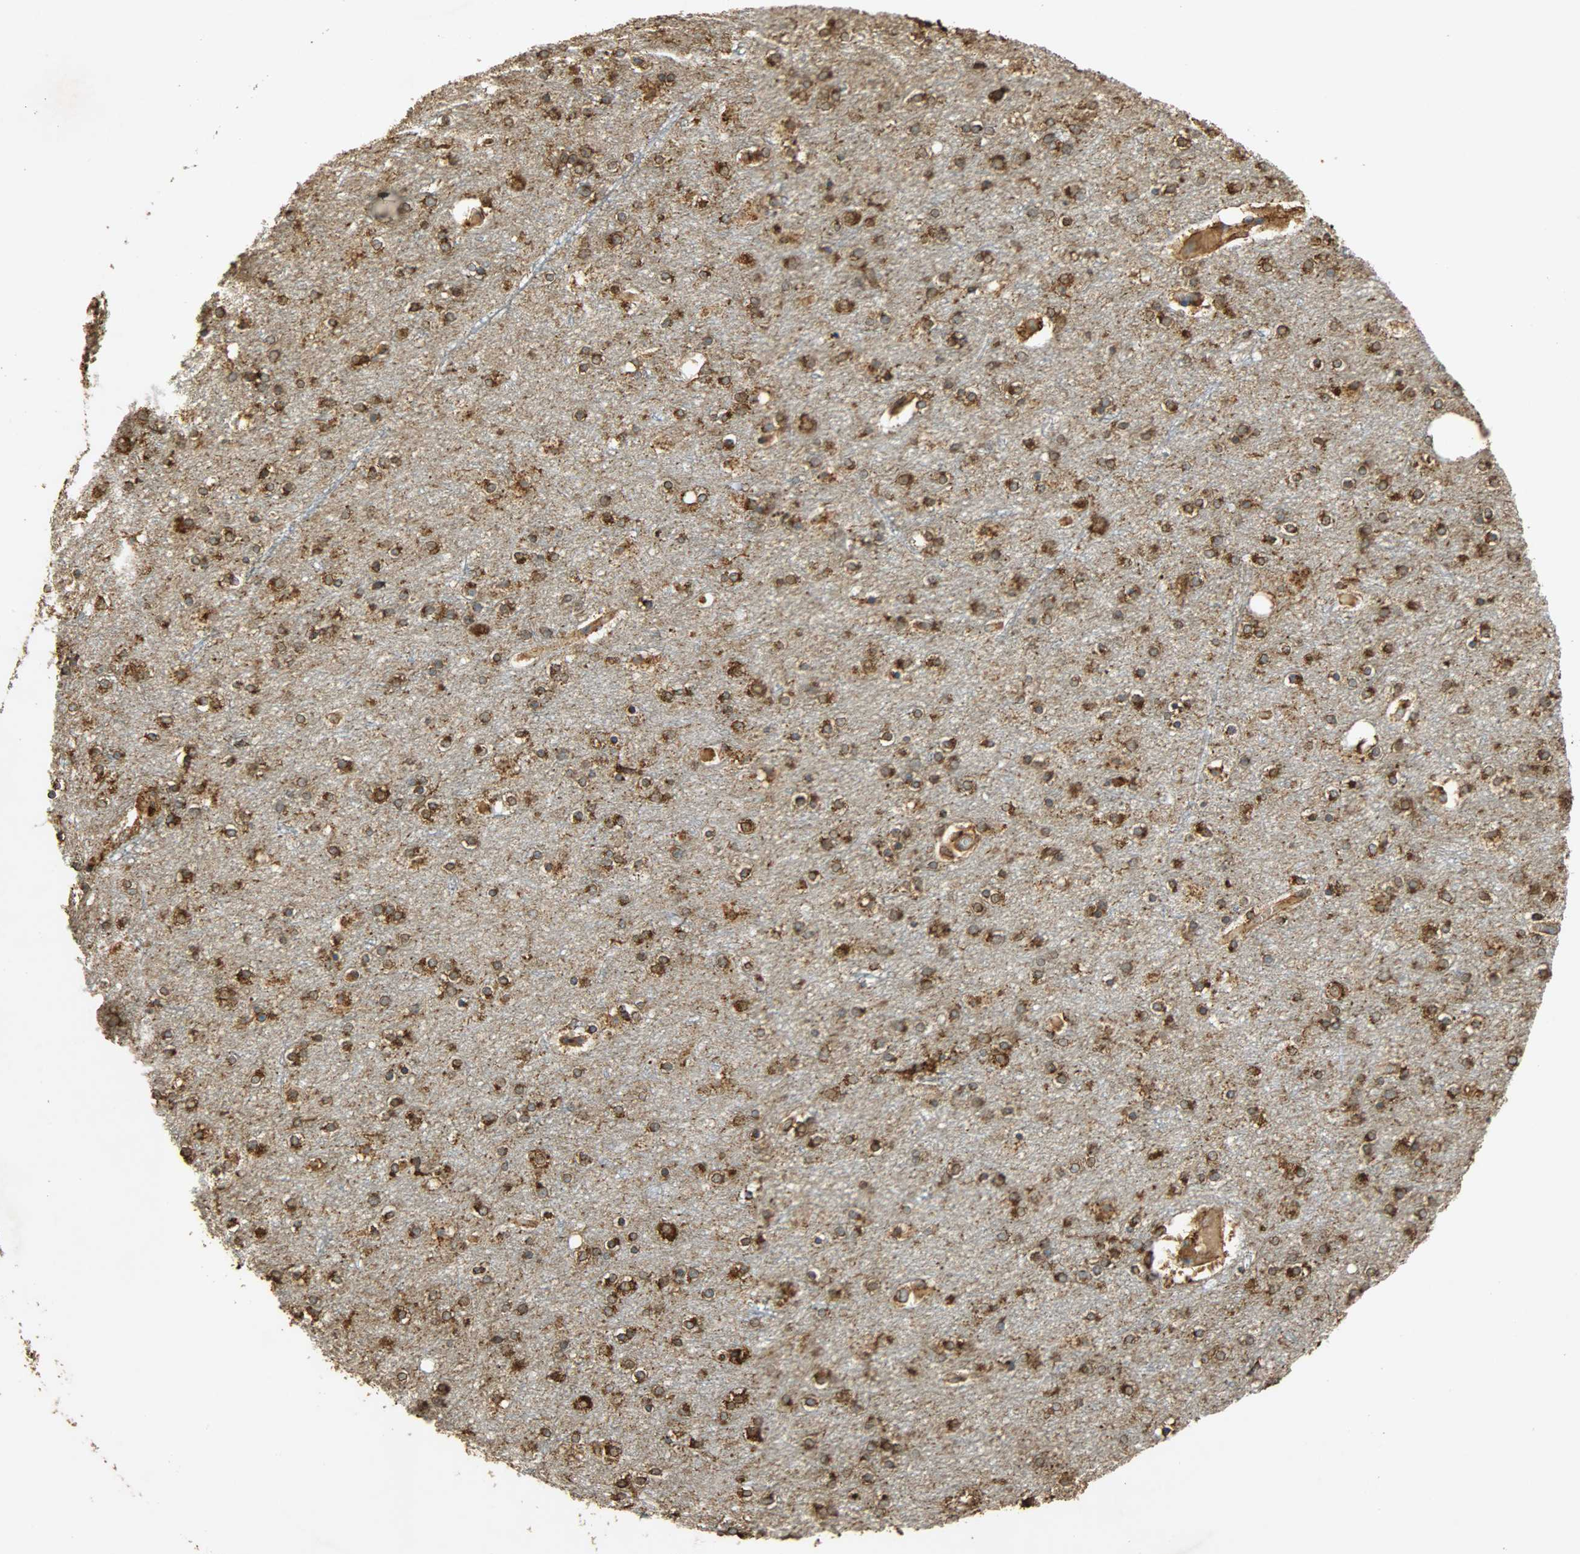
{"staining": {"intensity": "moderate", "quantity": ">75%", "location": "cytoplasmic/membranous"}, "tissue": "cerebral cortex", "cell_type": "Endothelial cells", "image_type": "normal", "snomed": [{"axis": "morphology", "description": "Normal tissue, NOS"}, {"axis": "topography", "description": "Cerebral cortex"}], "caption": "Immunohistochemistry histopathology image of unremarkable cerebral cortex stained for a protein (brown), which demonstrates medium levels of moderate cytoplasmic/membranous expression in about >75% of endothelial cells.", "gene": "HSP90B1", "patient": {"sex": "female", "age": 54}}